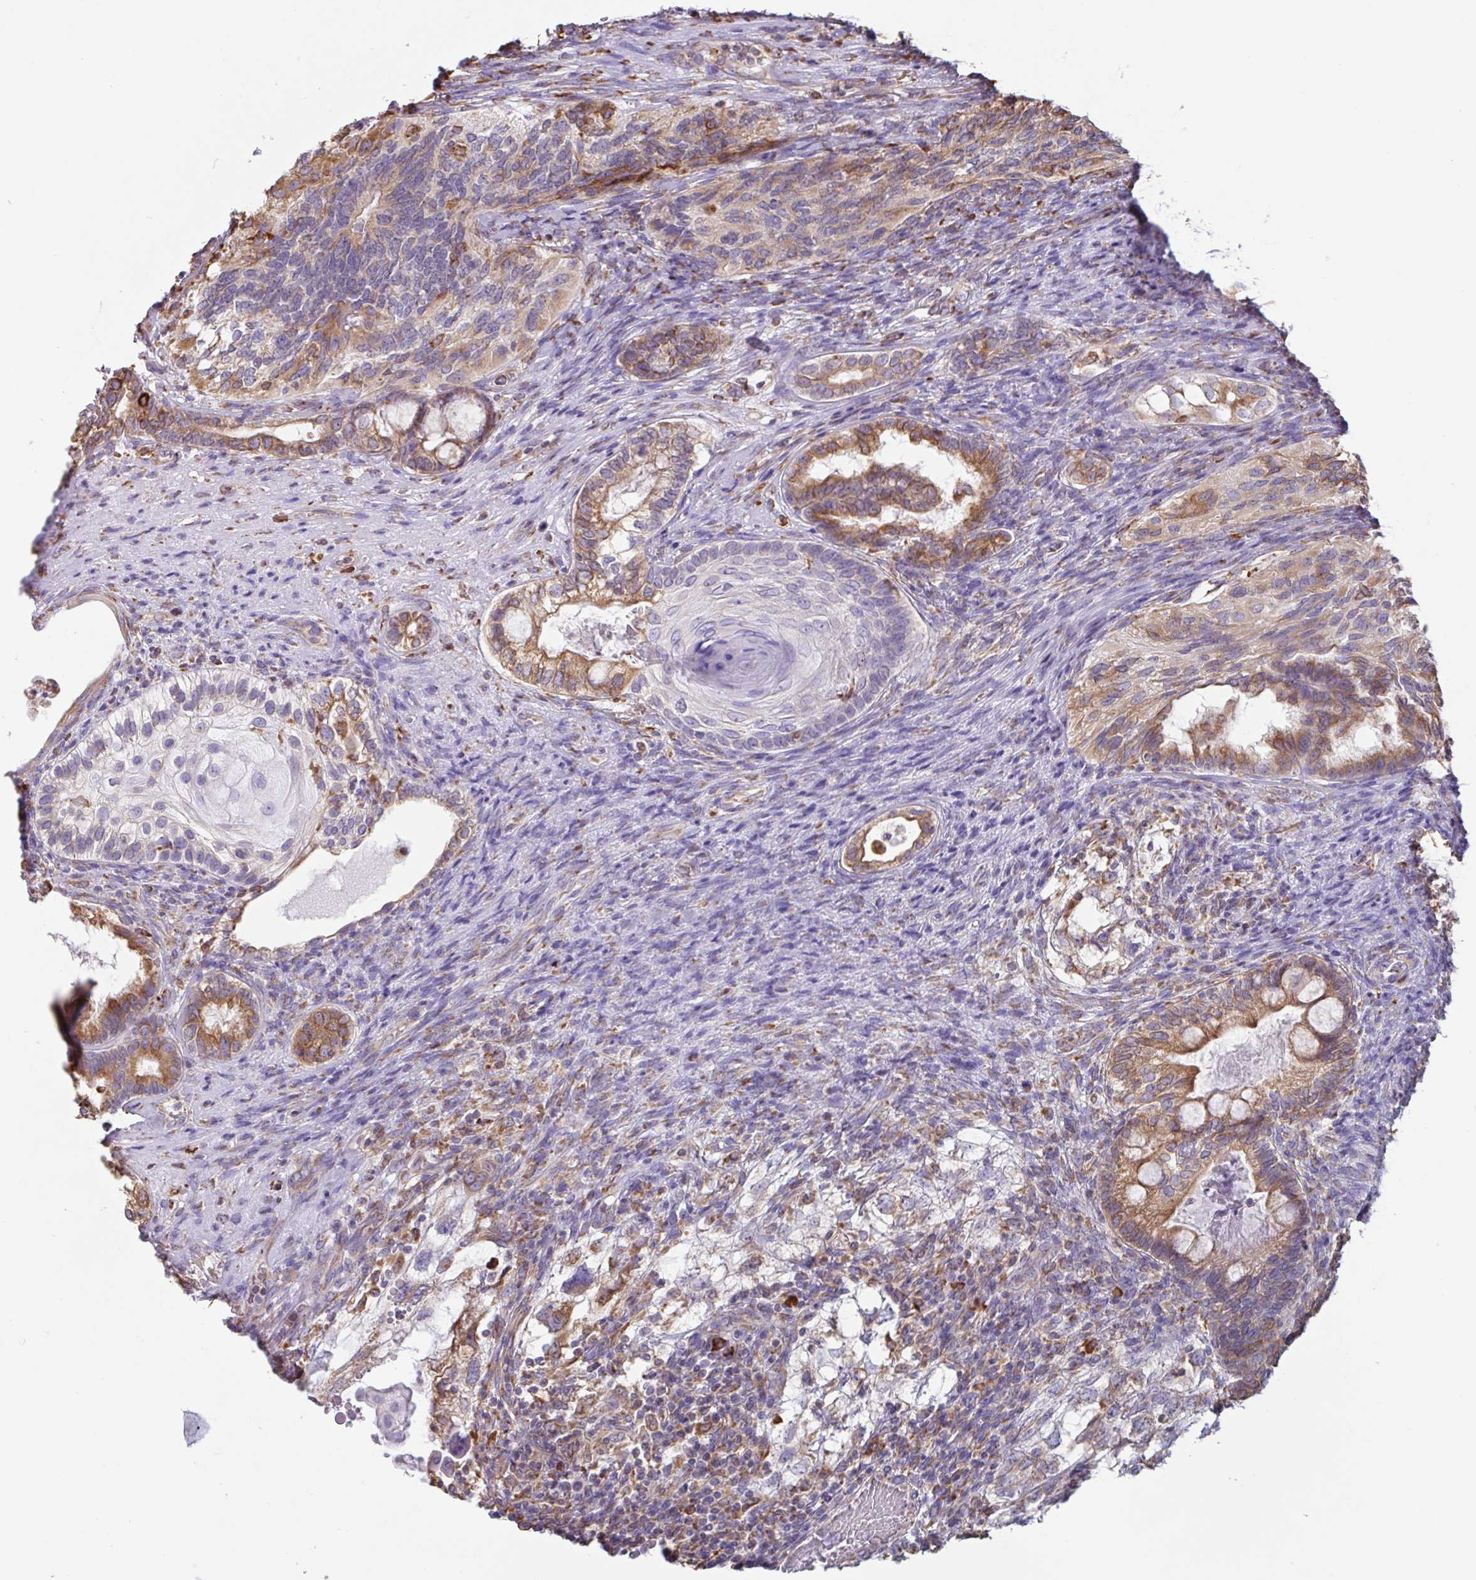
{"staining": {"intensity": "moderate", "quantity": ">75%", "location": "cytoplasmic/membranous"}, "tissue": "testis cancer", "cell_type": "Tumor cells", "image_type": "cancer", "snomed": [{"axis": "morphology", "description": "Seminoma, NOS"}, {"axis": "morphology", "description": "Carcinoma, Embryonal, NOS"}, {"axis": "topography", "description": "Testis"}], "caption": "Testis cancer stained for a protein shows moderate cytoplasmic/membranous positivity in tumor cells.", "gene": "DOK4", "patient": {"sex": "male", "age": 41}}